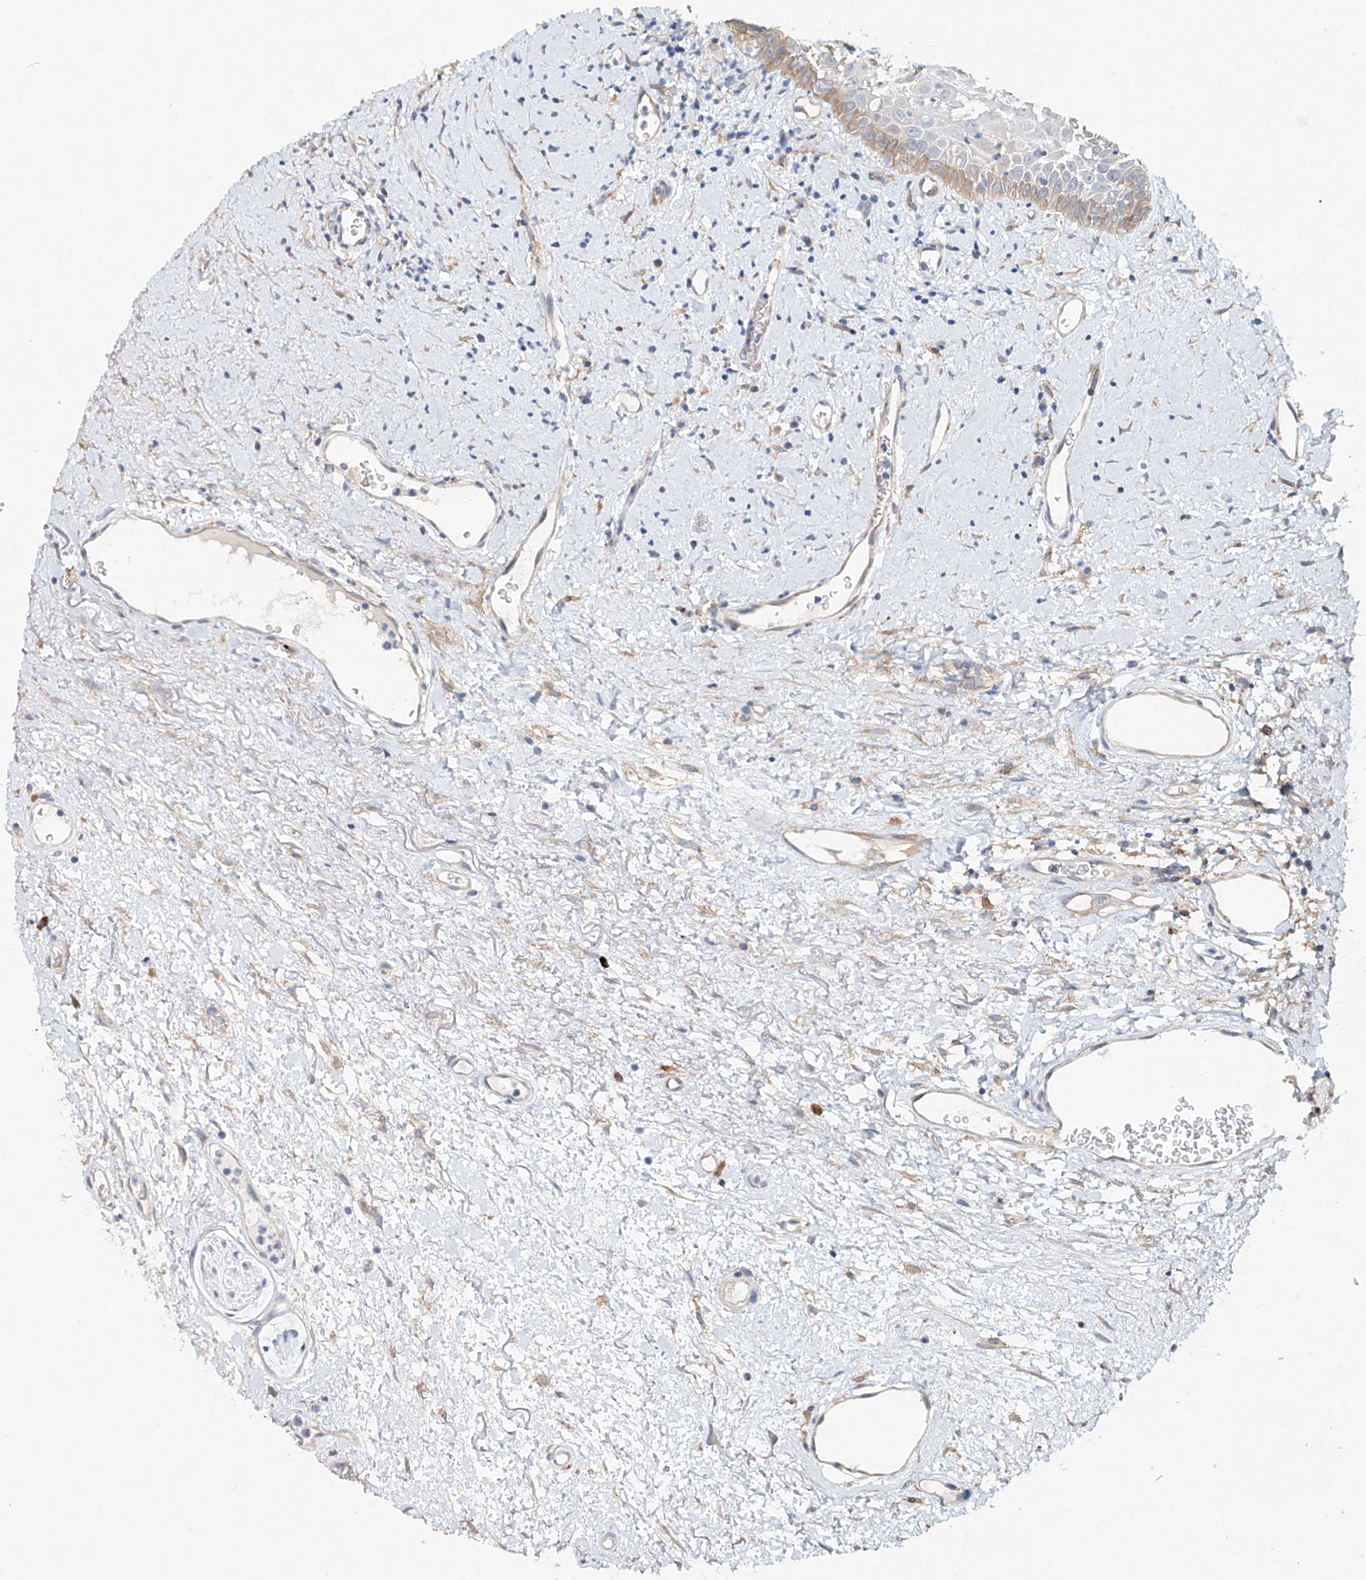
{"staining": {"intensity": "moderate", "quantity": "<25%", "location": "cytoplasmic/membranous"}, "tissue": "oral mucosa", "cell_type": "Squamous epithelial cells", "image_type": "normal", "snomed": [{"axis": "morphology", "description": "Normal tissue, NOS"}, {"axis": "topography", "description": "Oral tissue"}], "caption": "Immunohistochemical staining of benign oral mucosa displays low levels of moderate cytoplasmic/membranous expression in about <25% of squamous epithelial cells.", "gene": "TRIM47", "patient": {"sex": "female", "age": 76}}